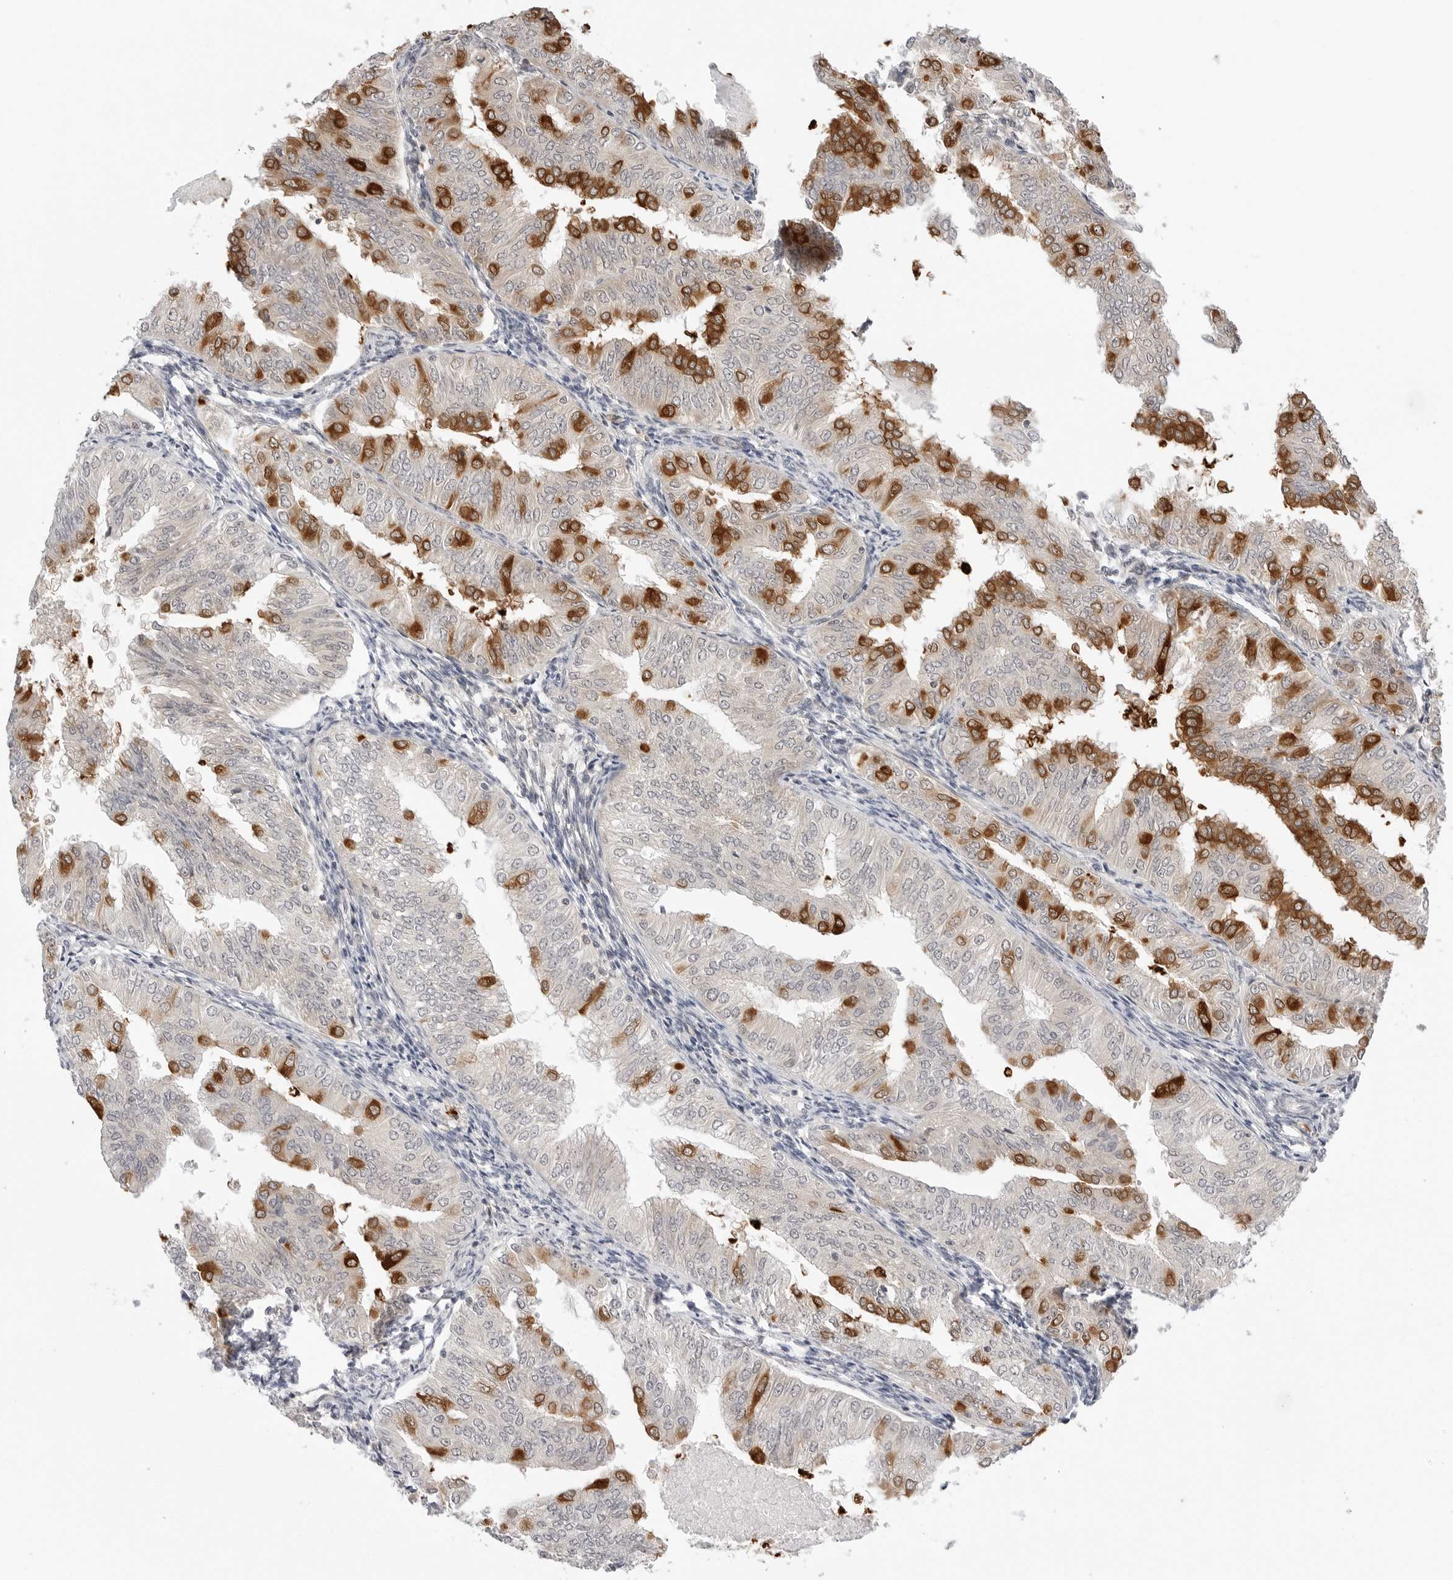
{"staining": {"intensity": "strong", "quantity": "25%-75%", "location": "cytoplasmic/membranous"}, "tissue": "endometrial cancer", "cell_type": "Tumor cells", "image_type": "cancer", "snomed": [{"axis": "morphology", "description": "Normal tissue, NOS"}, {"axis": "morphology", "description": "Adenocarcinoma, NOS"}, {"axis": "topography", "description": "Endometrium"}], "caption": "Strong cytoplasmic/membranous protein staining is present in about 25%-75% of tumor cells in endometrial cancer (adenocarcinoma). The protein is stained brown, and the nuclei are stained in blue (DAB (3,3'-diaminobenzidine) IHC with brightfield microscopy, high magnification).", "gene": "NUDC", "patient": {"sex": "female", "age": 53}}